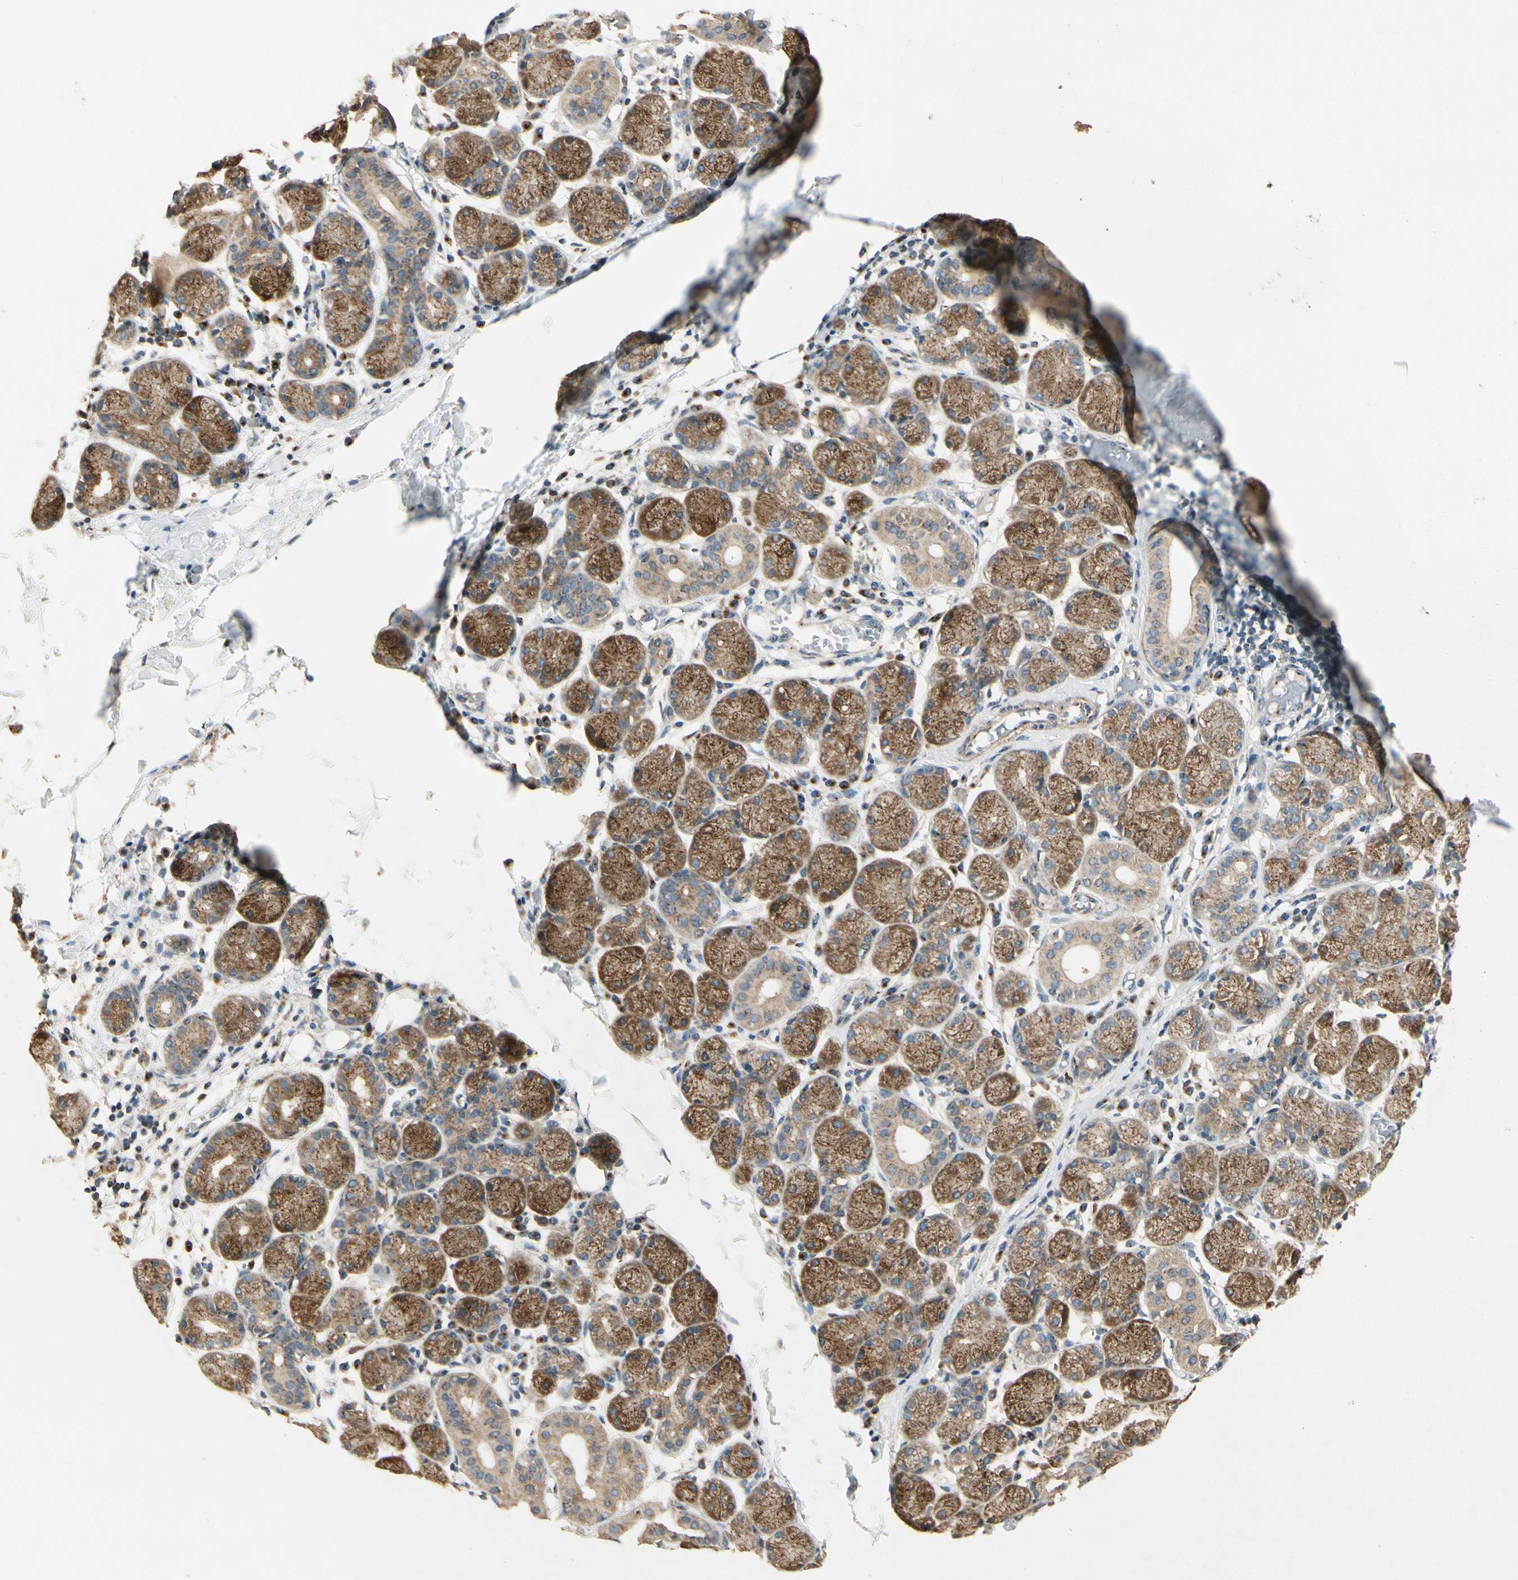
{"staining": {"intensity": "strong", "quantity": ">75%", "location": "cytoplasmic/membranous"}, "tissue": "salivary gland", "cell_type": "Glandular cells", "image_type": "normal", "snomed": [{"axis": "morphology", "description": "Normal tissue, NOS"}, {"axis": "topography", "description": "Salivary gland"}], "caption": "Brown immunohistochemical staining in normal salivary gland exhibits strong cytoplasmic/membranous positivity in about >75% of glandular cells.", "gene": "AKAP9", "patient": {"sex": "female", "age": 24}}